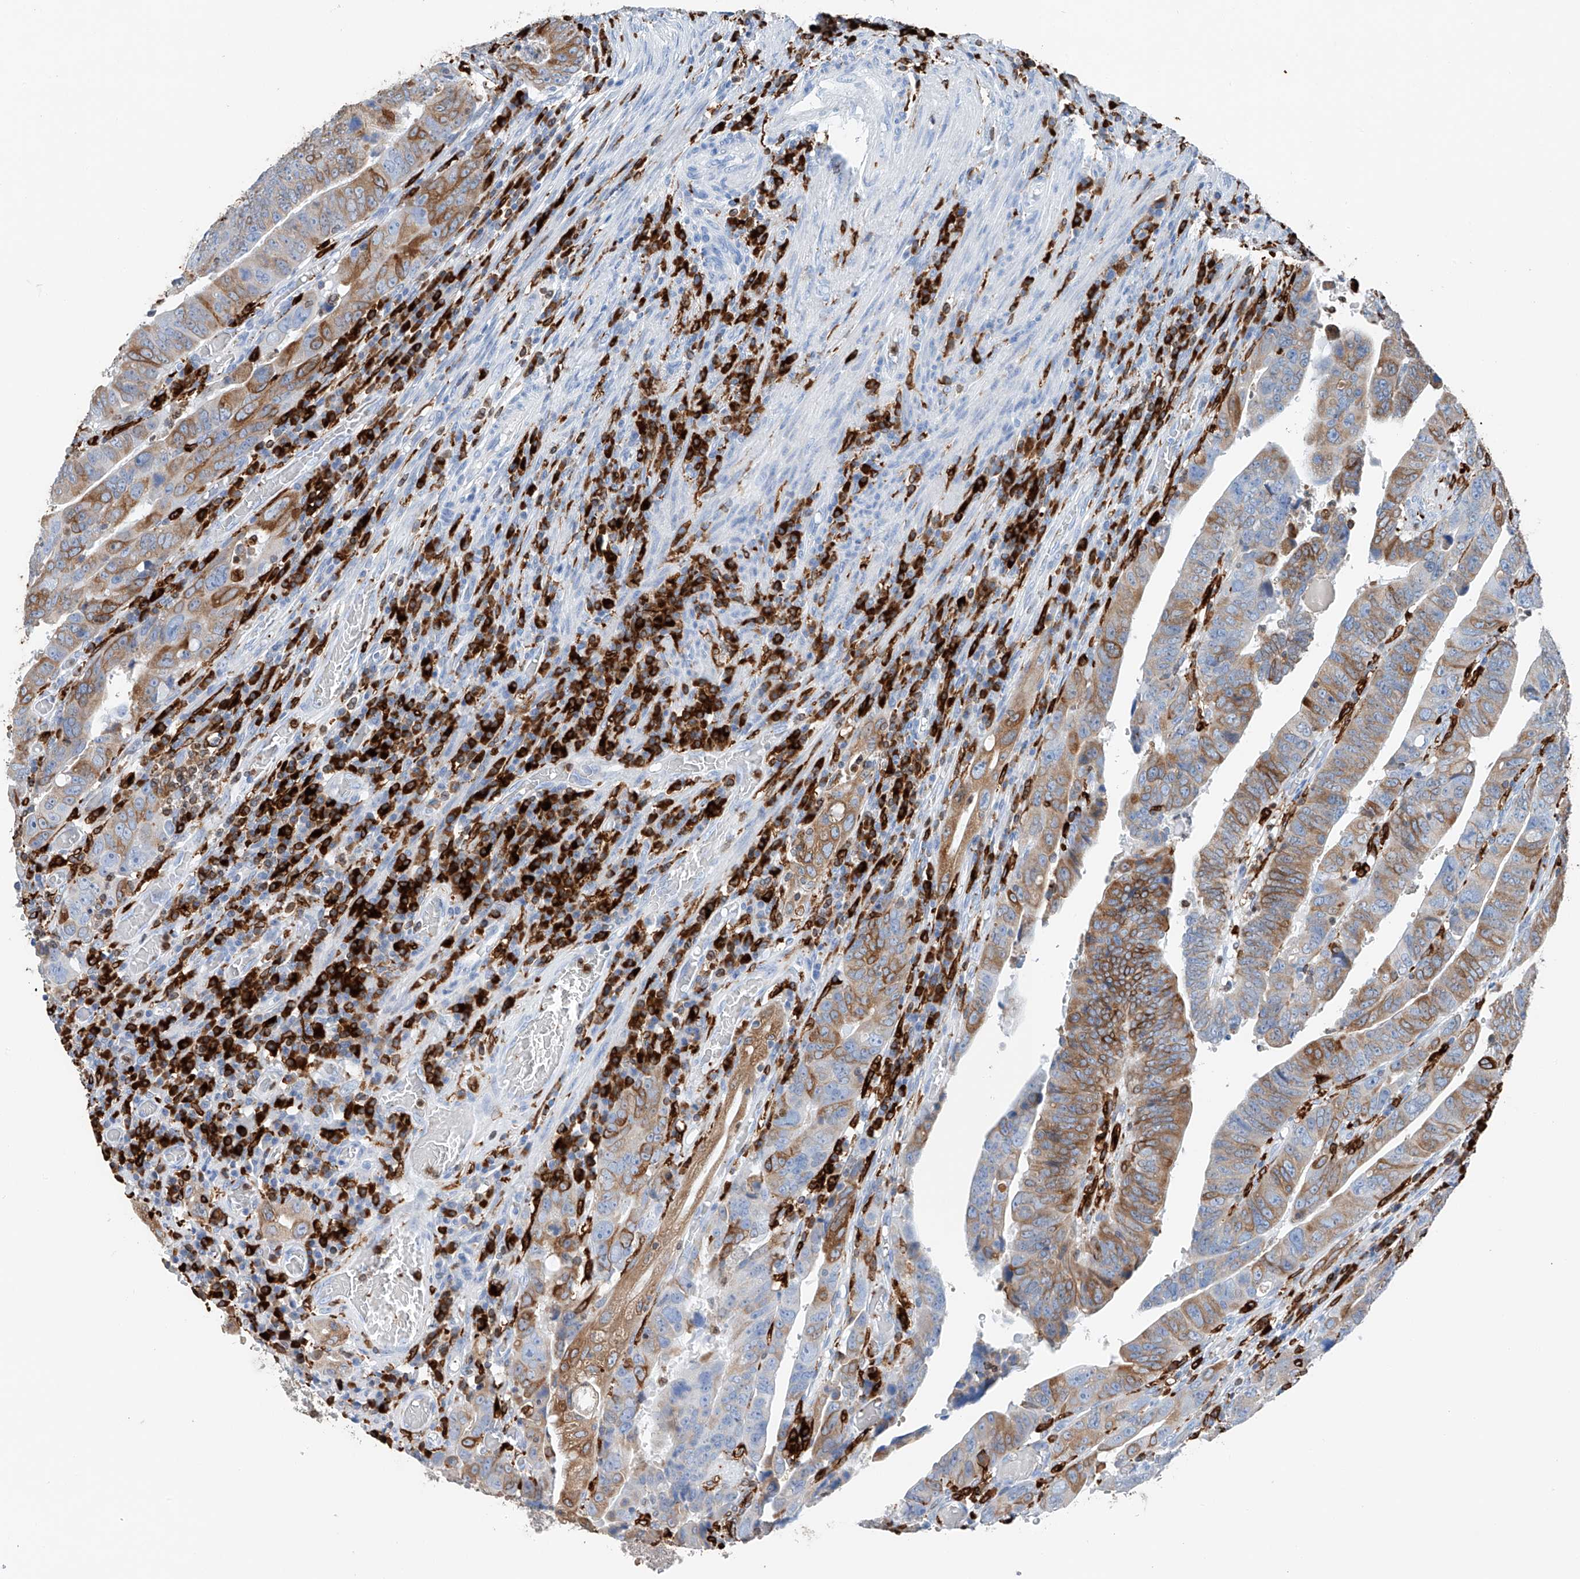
{"staining": {"intensity": "moderate", "quantity": "25%-75%", "location": "cytoplasmic/membranous"}, "tissue": "colorectal cancer", "cell_type": "Tumor cells", "image_type": "cancer", "snomed": [{"axis": "morphology", "description": "Normal tissue, NOS"}, {"axis": "morphology", "description": "Adenocarcinoma, NOS"}, {"axis": "topography", "description": "Rectum"}], "caption": "A histopathology image of human colorectal adenocarcinoma stained for a protein reveals moderate cytoplasmic/membranous brown staining in tumor cells.", "gene": "TBXAS1", "patient": {"sex": "female", "age": 65}}